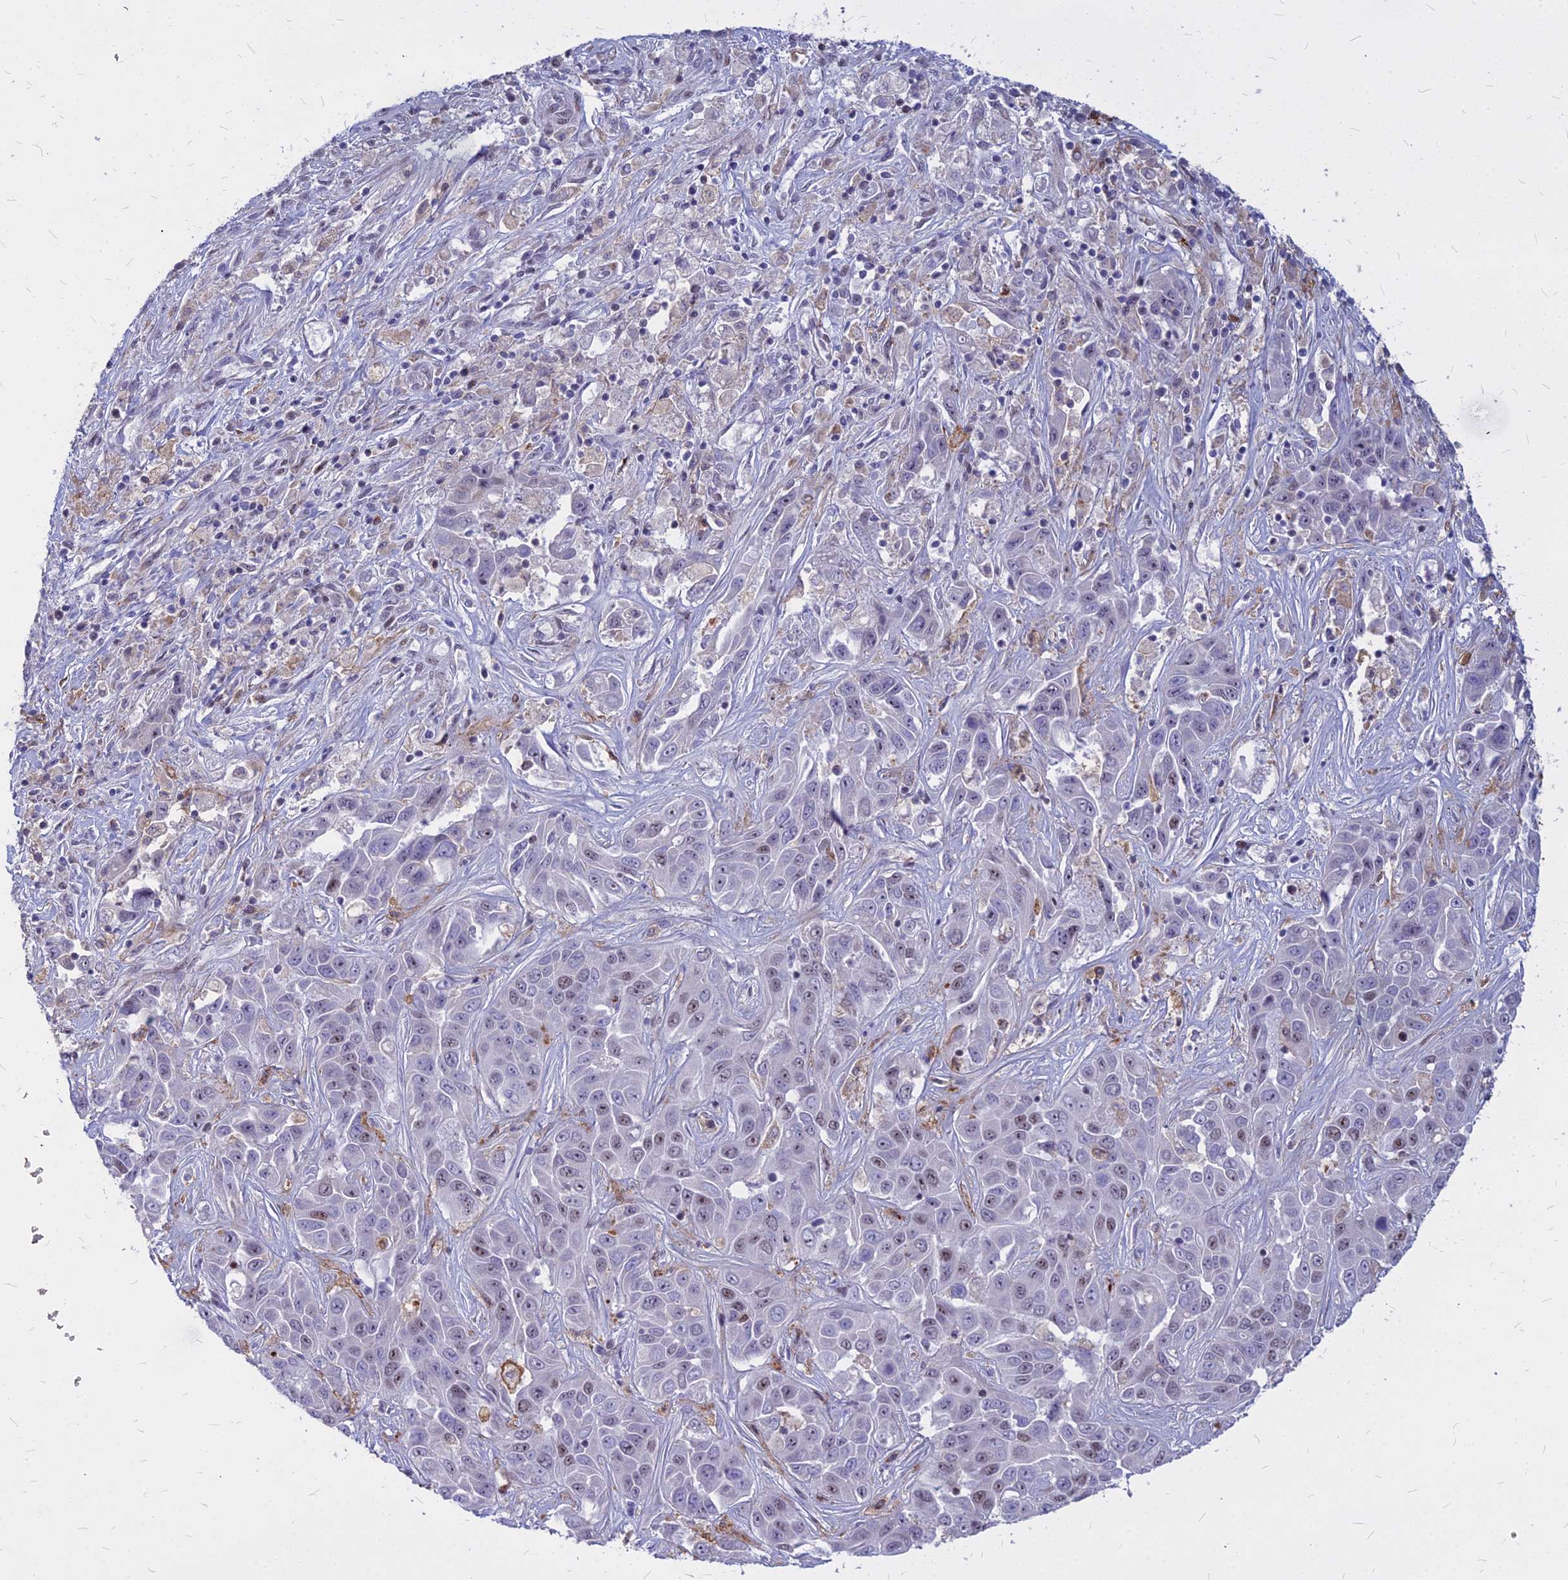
{"staining": {"intensity": "weak", "quantity": "<25%", "location": "nuclear"}, "tissue": "liver cancer", "cell_type": "Tumor cells", "image_type": "cancer", "snomed": [{"axis": "morphology", "description": "Cholangiocarcinoma"}, {"axis": "topography", "description": "Liver"}], "caption": "There is no significant staining in tumor cells of liver cancer (cholangiocarcinoma).", "gene": "ALG10", "patient": {"sex": "female", "age": 52}}